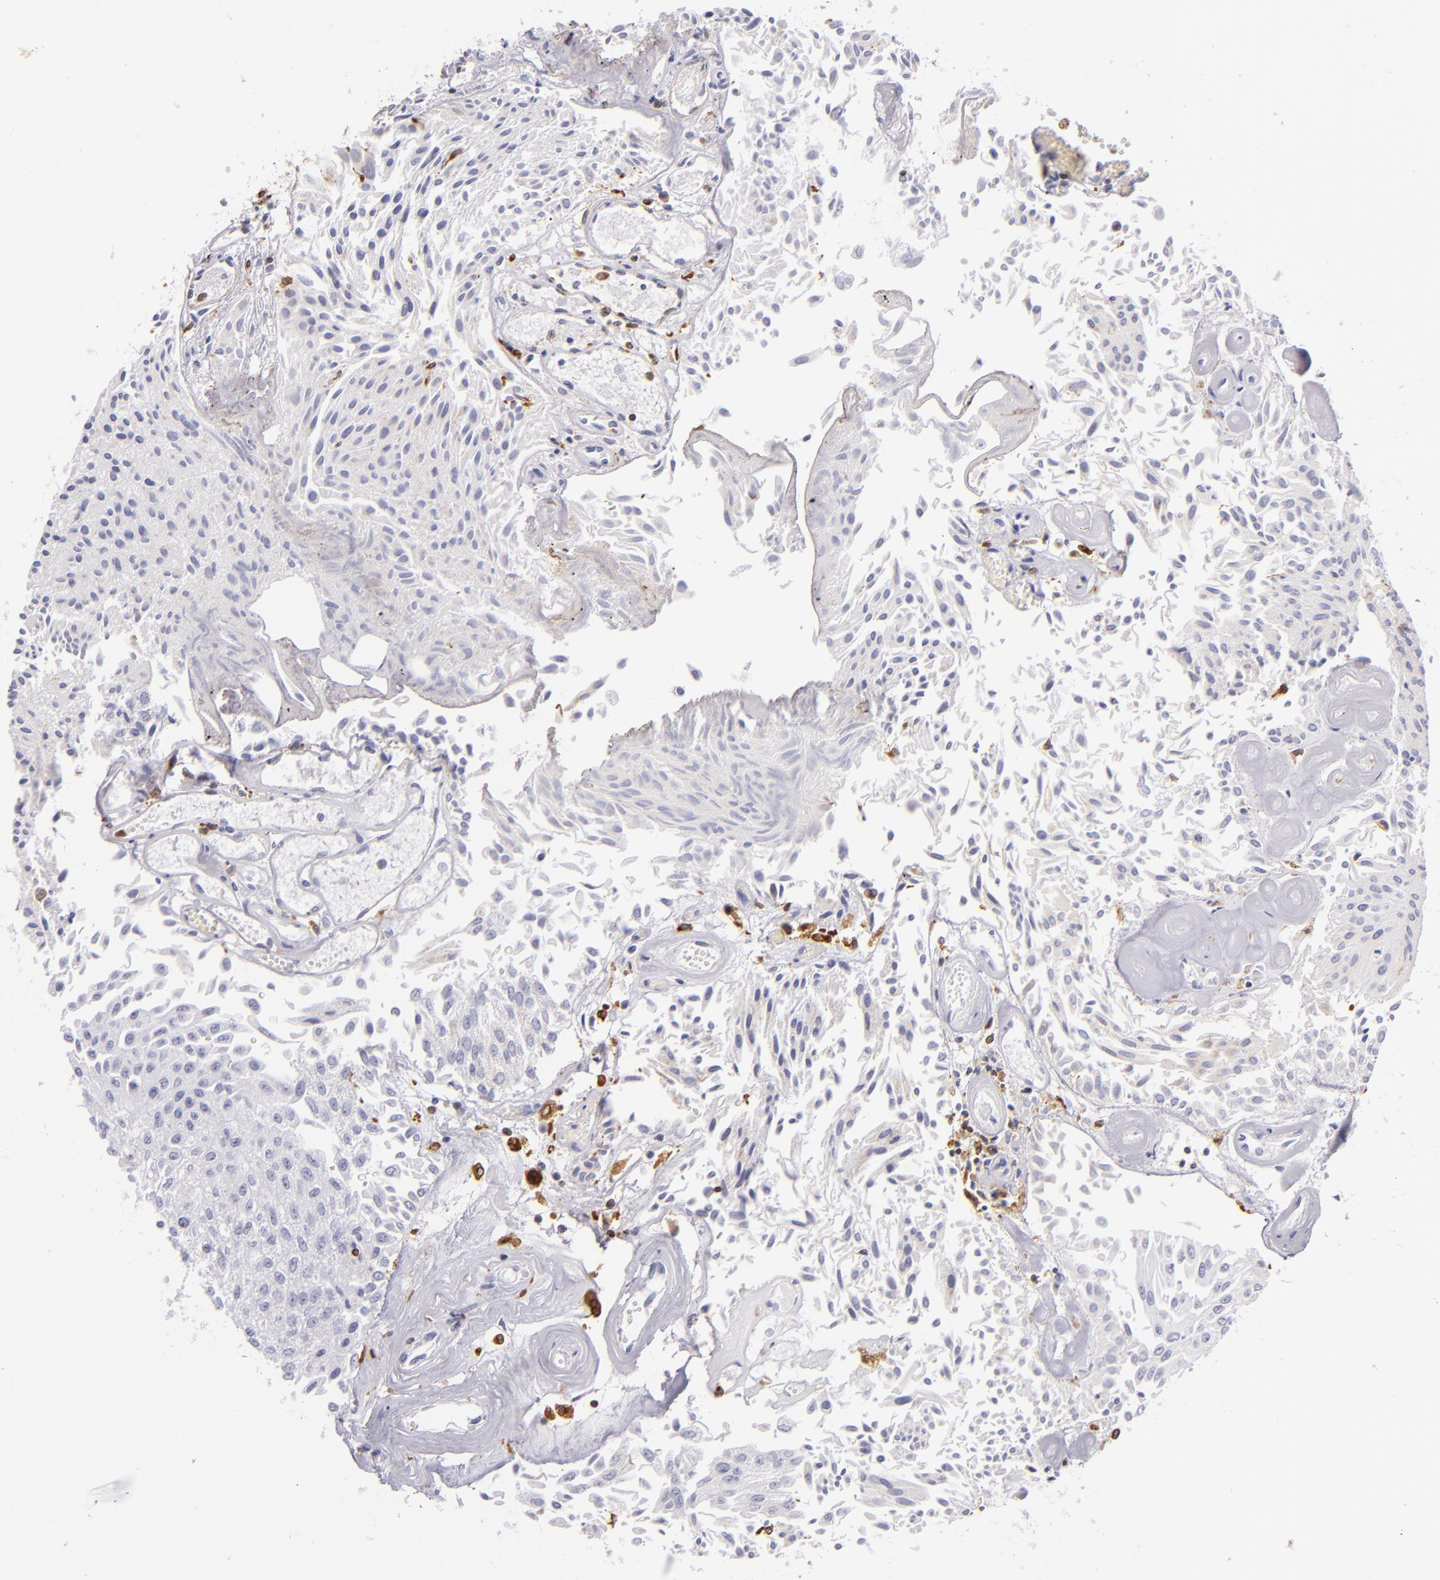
{"staining": {"intensity": "negative", "quantity": "none", "location": "none"}, "tissue": "urothelial cancer", "cell_type": "Tumor cells", "image_type": "cancer", "snomed": [{"axis": "morphology", "description": "Urothelial carcinoma, Low grade"}, {"axis": "topography", "description": "Urinary bladder"}], "caption": "IHC photomicrograph of human urothelial cancer stained for a protein (brown), which exhibits no positivity in tumor cells.", "gene": "CD74", "patient": {"sex": "male", "age": 86}}